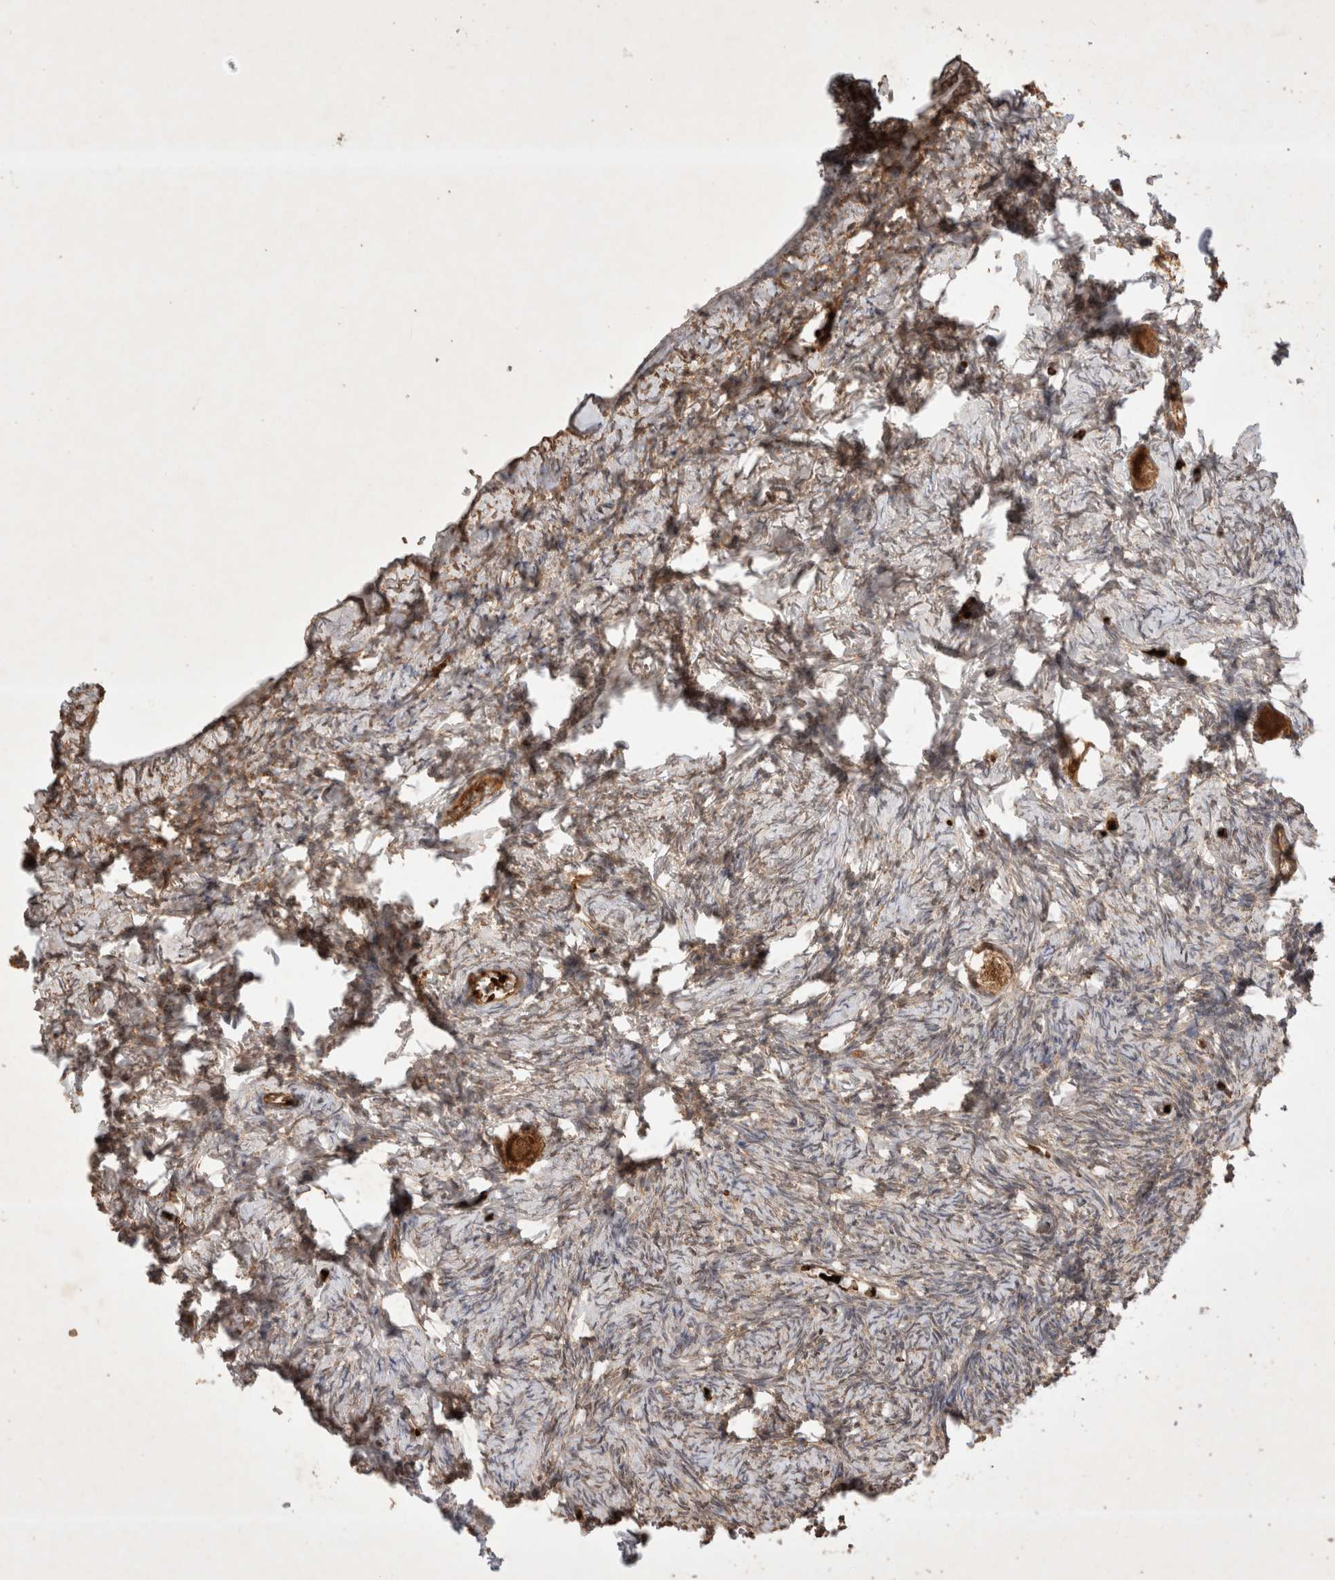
{"staining": {"intensity": "moderate", "quantity": ">75%", "location": "cytoplasmic/membranous,nuclear"}, "tissue": "ovary", "cell_type": "Follicle cells", "image_type": "normal", "snomed": [{"axis": "morphology", "description": "Normal tissue, NOS"}, {"axis": "topography", "description": "Ovary"}], "caption": "High-power microscopy captured an immunohistochemistry histopathology image of unremarkable ovary, revealing moderate cytoplasmic/membranous,nuclear expression in about >75% of follicle cells.", "gene": "FAM221A", "patient": {"sex": "female", "age": 27}}